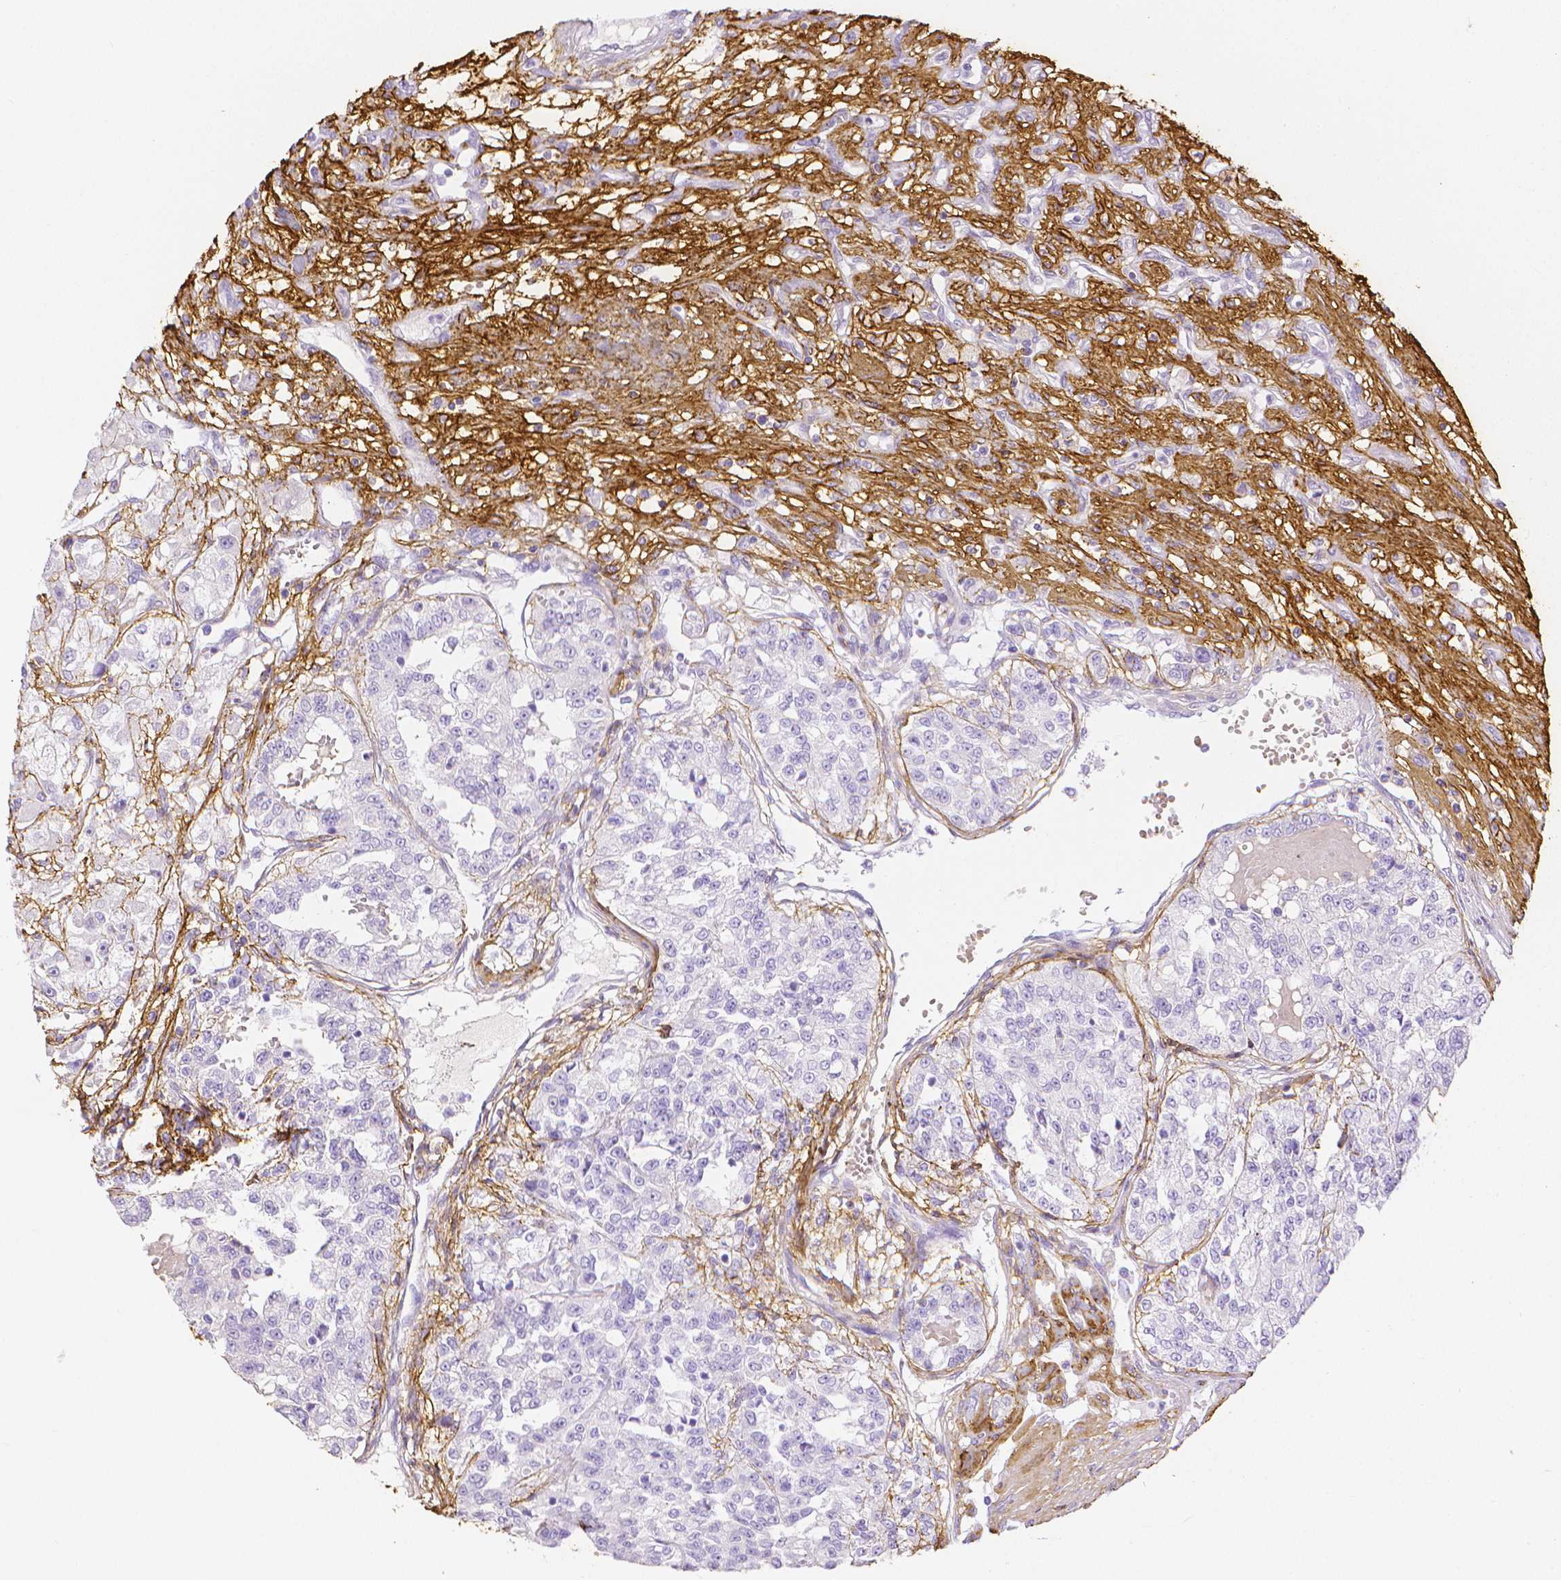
{"staining": {"intensity": "negative", "quantity": "none", "location": "none"}, "tissue": "renal cancer", "cell_type": "Tumor cells", "image_type": "cancer", "snomed": [{"axis": "morphology", "description": "Adenocarcinoma, NOS"}, {"axis": "topography", "description": "Kidney"}], "caption": "A micrograph of human adenocarcinoma (renal) is negative for staining in tumor cells. (IHC, brightfield microscopy, high magnification).", "gene": "FBN1", "patient": {"sex": "female", "age": 63}}